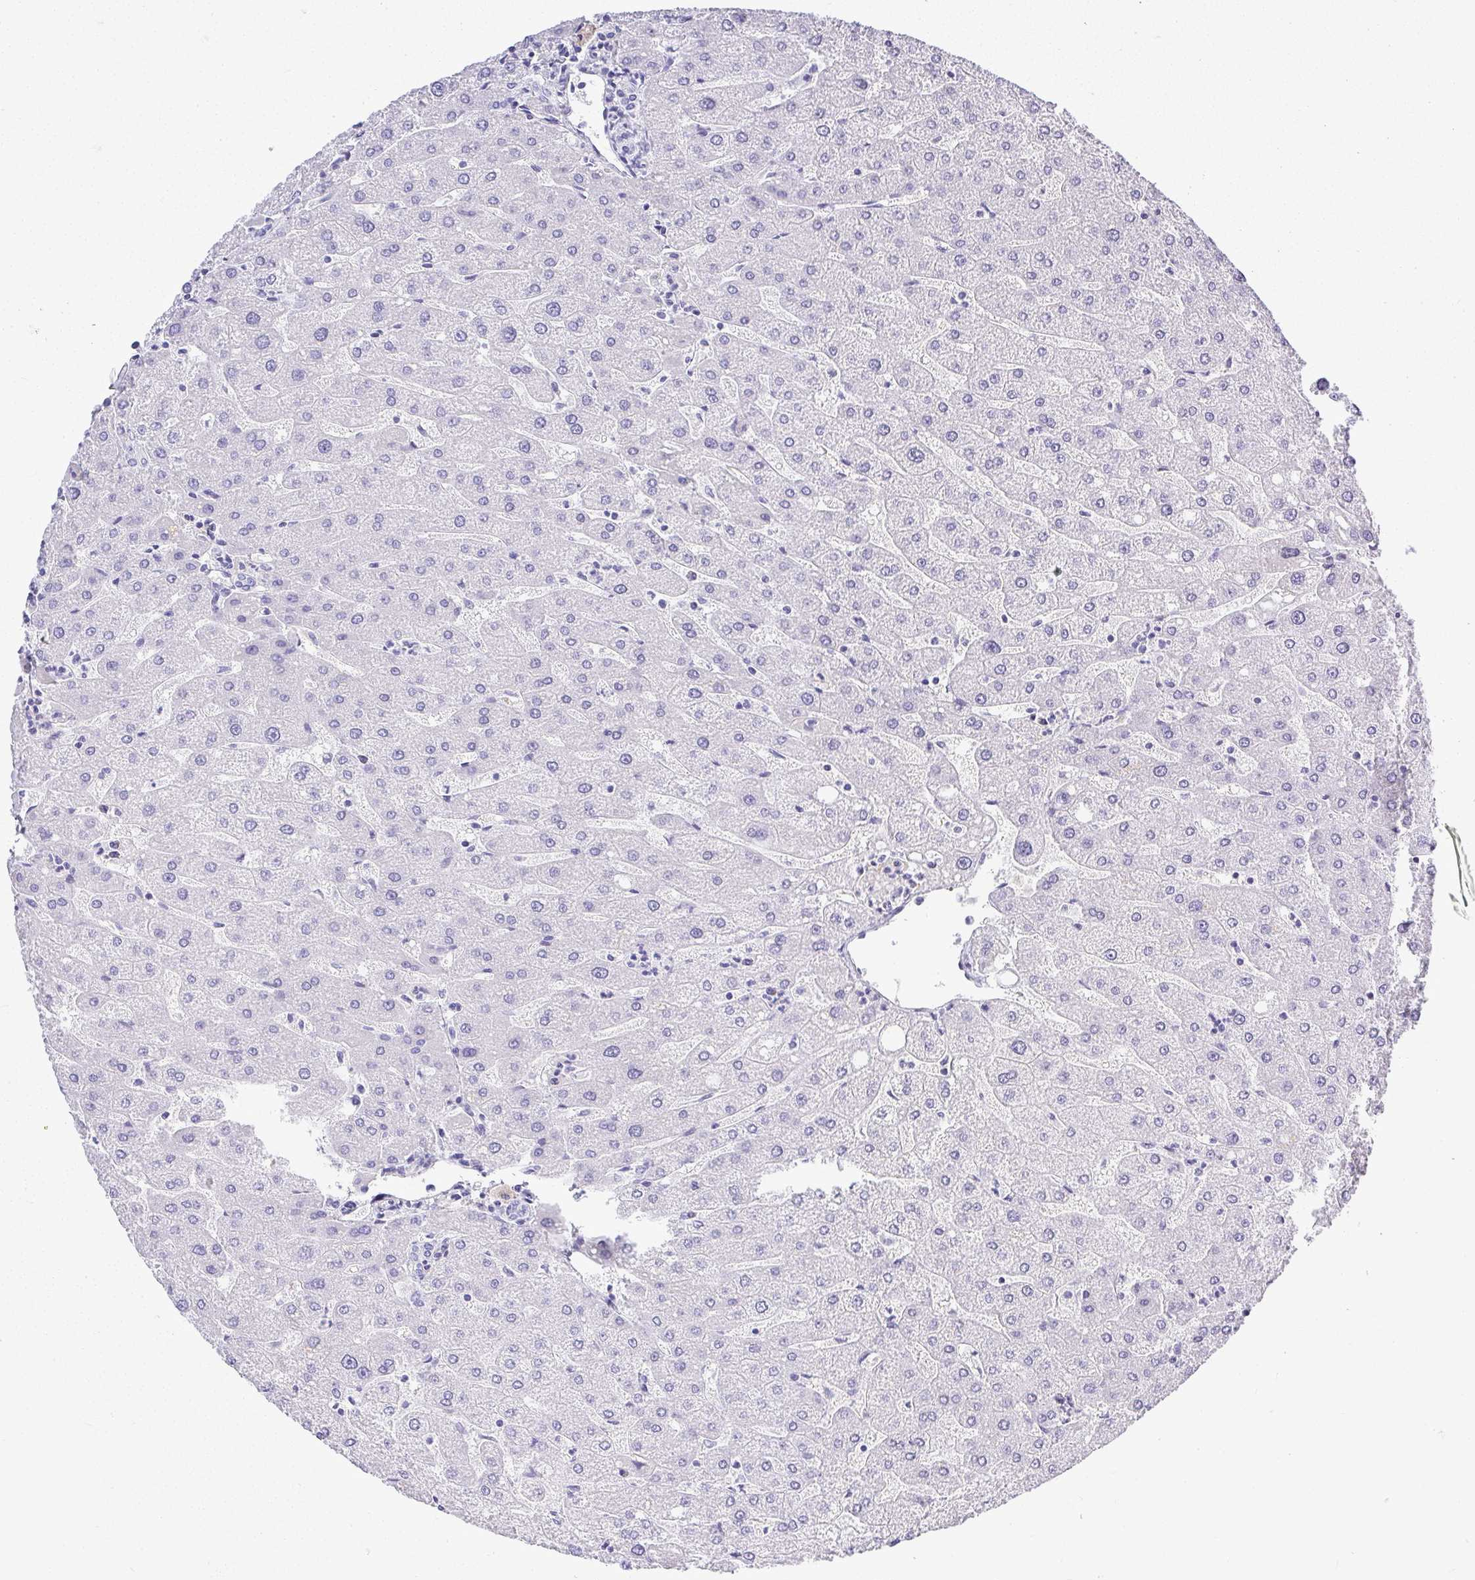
{"staining": {"intensity": "negative", "quantity": "none", "location": "none"}, "tissue": "liver", "cell_type": "Cholangiocytes", "image_type": "normal", "snomed": [{"axis": "morphology", "description": "Normal tissue, NOS"}, {"axis": "topography", "description": "Liver"}], "caption": "The image reveals no significant positivity in cholangiocytes of liver. (Stains: DAB immunohistochemistry with hematoxylin counter stain, Microscopy: brightfield microscopy at high magnification).", "gene": "PLPPR3", "patient": {"sex": "male", "age": 67}}